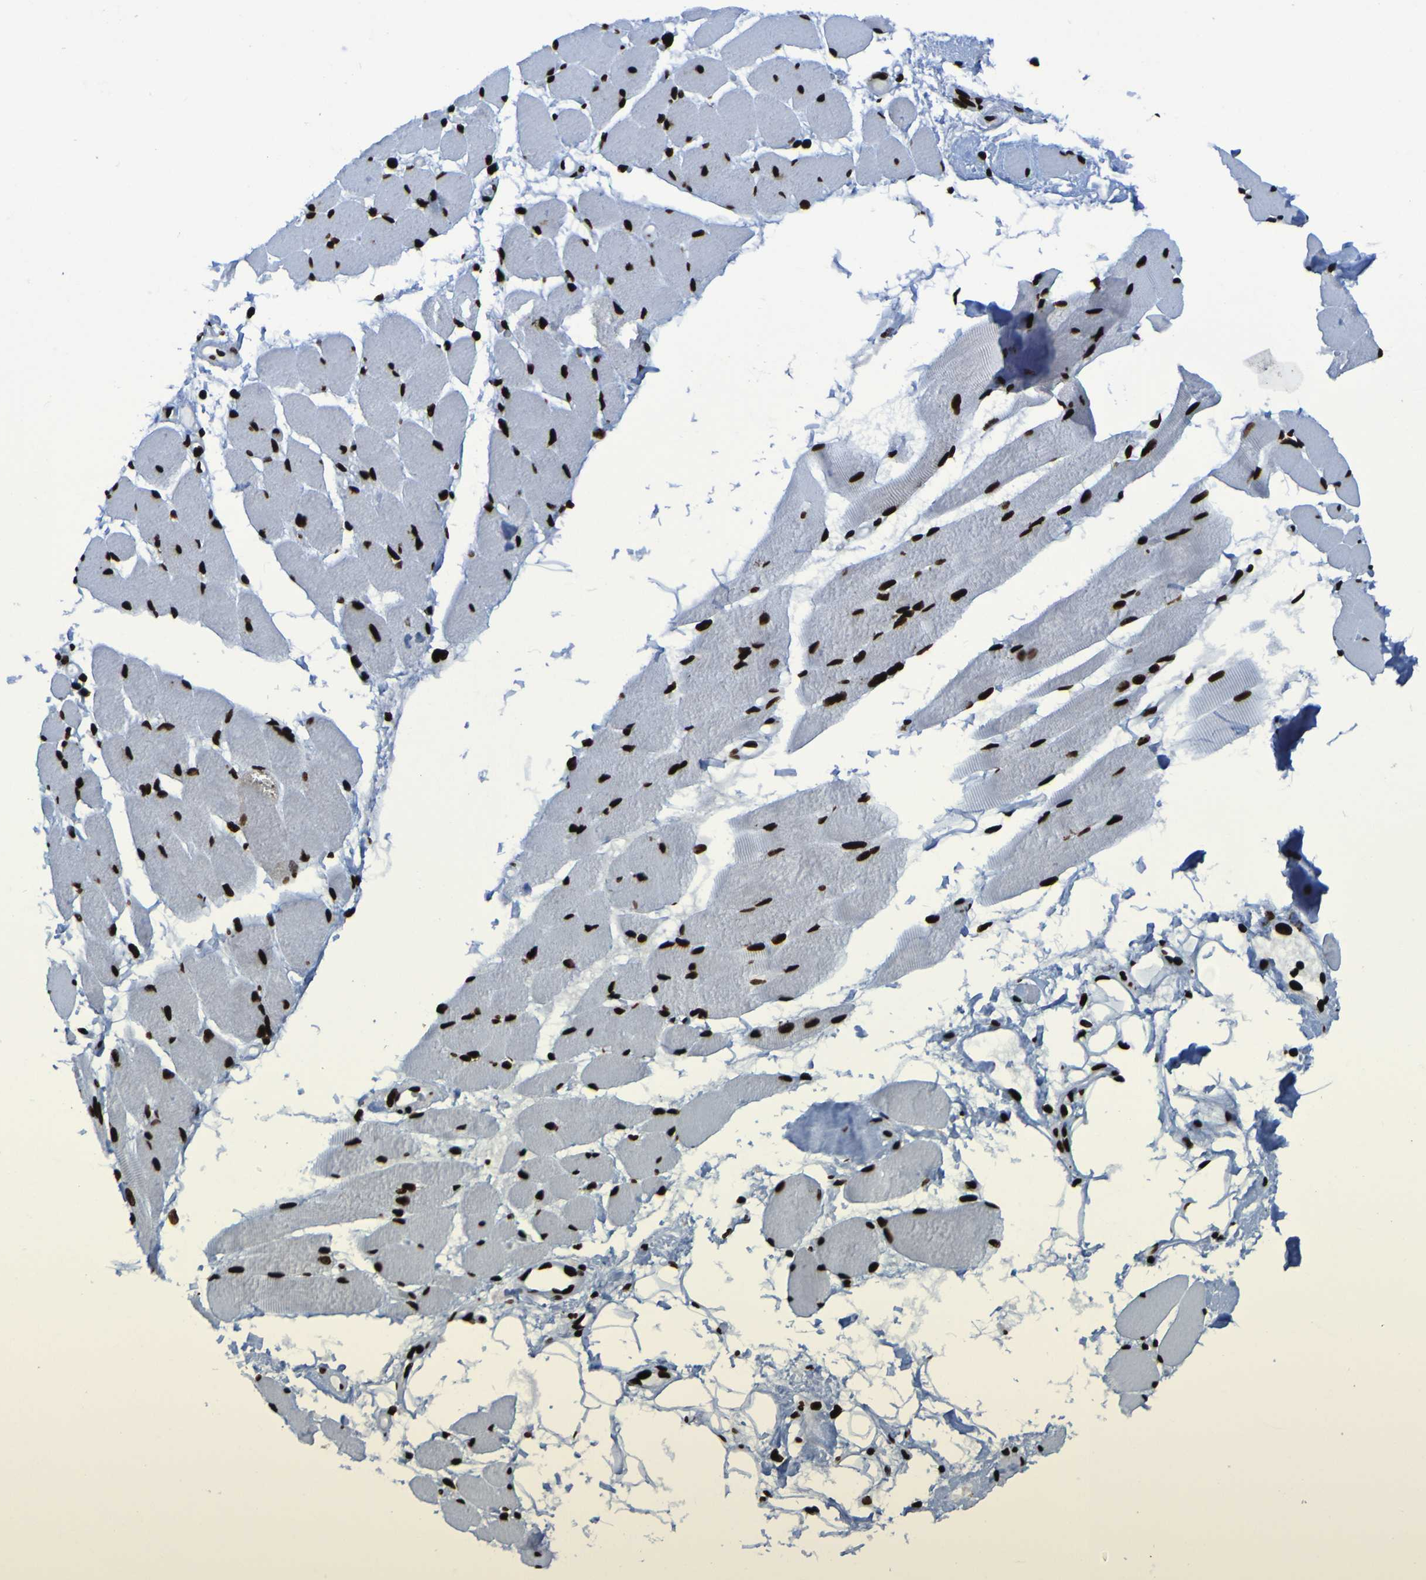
{"staining": {"intensity": "strong", "quantity": ">75%", "location": "nuclear"}, "tissue": "skeletal muscle", "cell_type": "Myocytes", "image_type": "normal", "snomed": [{"axis": "morphology", "description": "Normal tissue, NOS"}, {"axis": "topography", "description": "Skeletal muscle"}, {"axis": "topography", "description": "Peripheral nerve tissue"}], "caption": "A brown stain labels strong nuclear staining of a protein in myocytes of normal skeletal muscle. (DAB (3,3'-diaminobenzidine) = brown stain, brightfield microscopy at high magnification).", "gene": "NPM1", "patient": {"sex": "female", "age": 84}}